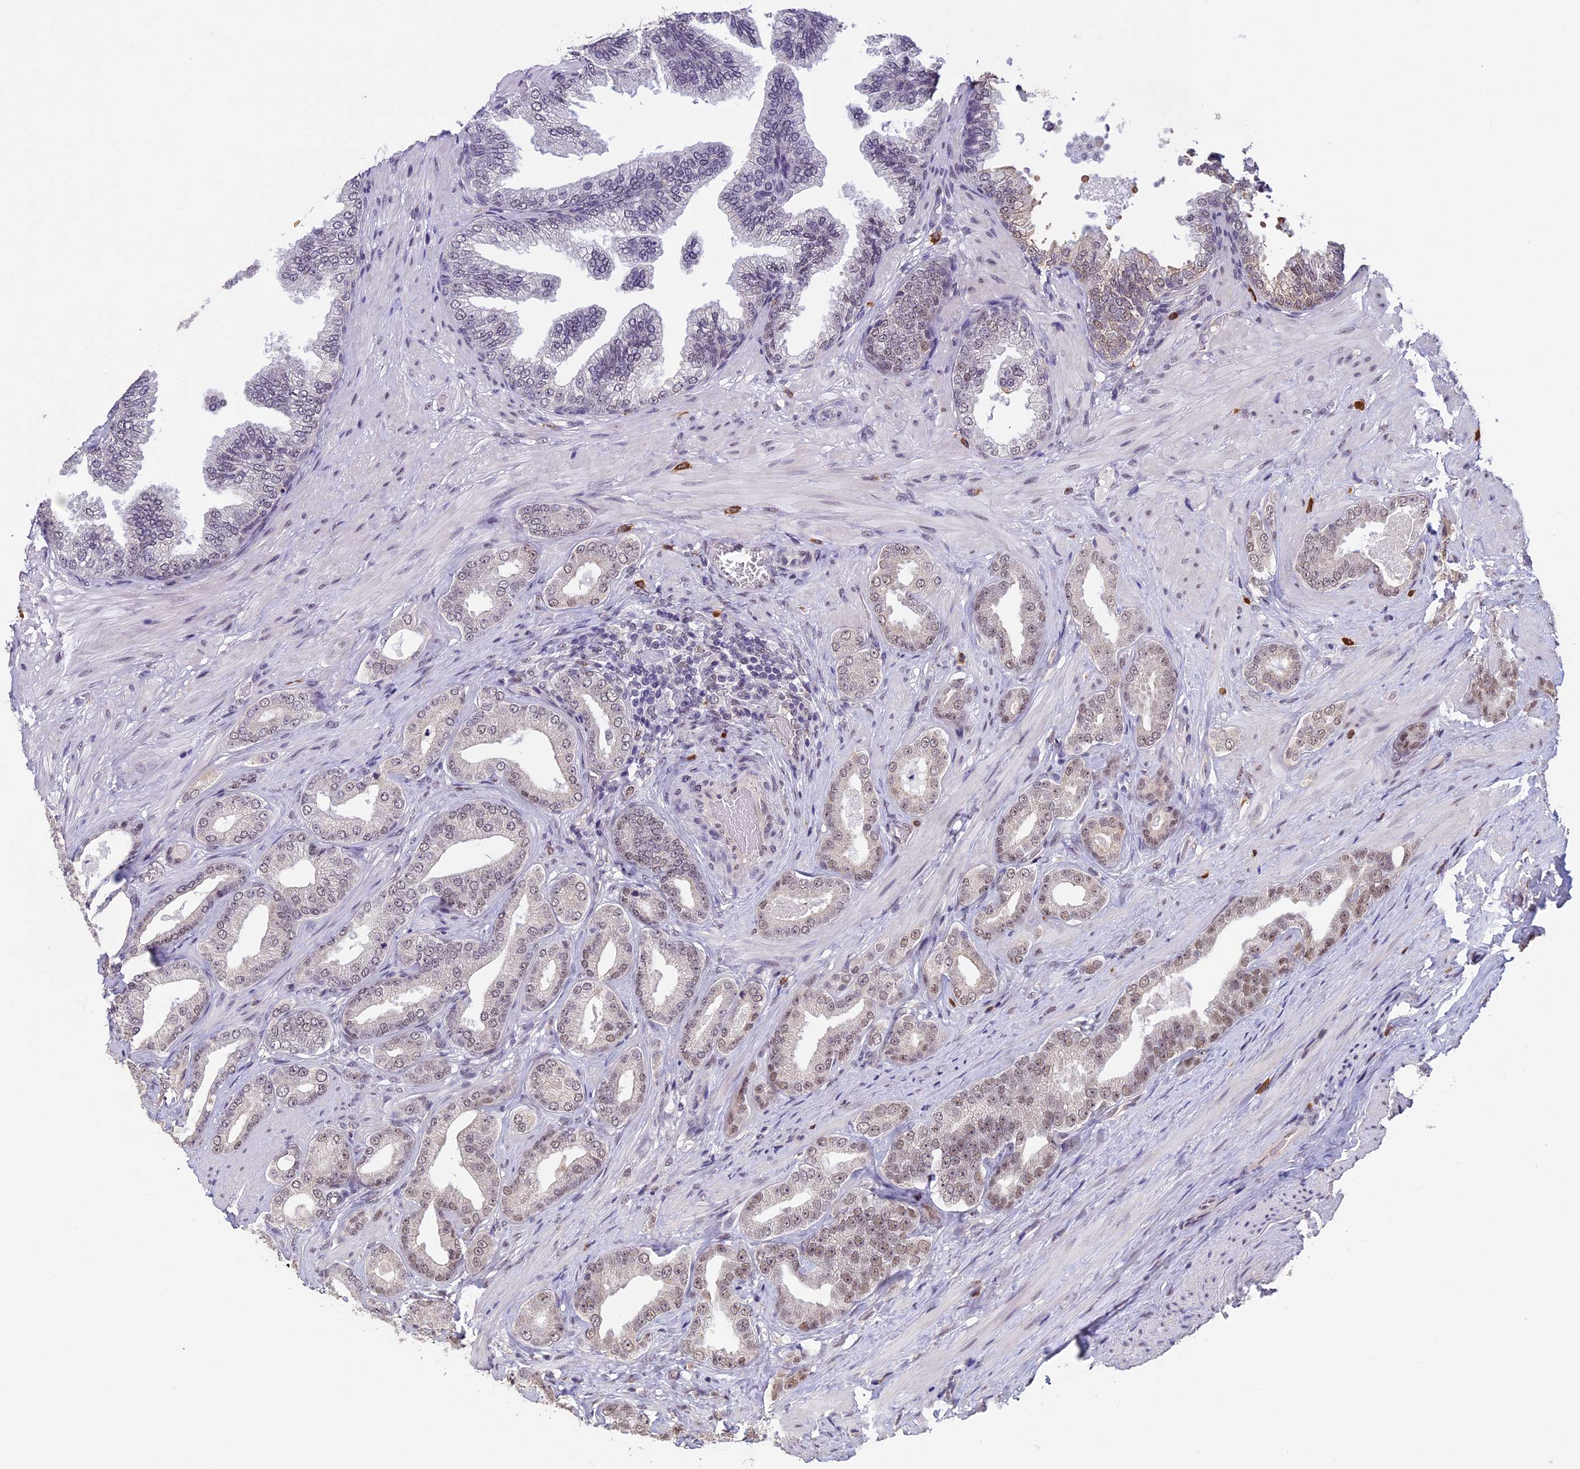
{"staining": {"intensity": "weak", "quantity": ">75%", "location": "nuclear"}, "tissue": "prostate cancer", "cell_type": "Tumor cells", "image_type": "cancer", "snomed": [{"axis": "morphology", "description": "Adenocarcinoma, Low grade"}, {"axis": "topography", "description": "Prostate"}], "caption": "A brown stain labels weak nuclear expression of a protein in human prostate cancer tumor cells. Using DAB (3,3'-diaminobenzidine) (brown) and hematoxylin (blue) stains, captured at high magnification using brightfield microscopy.", "gene": "RNF40", "patient": {"sex": "male", "age": 63}}